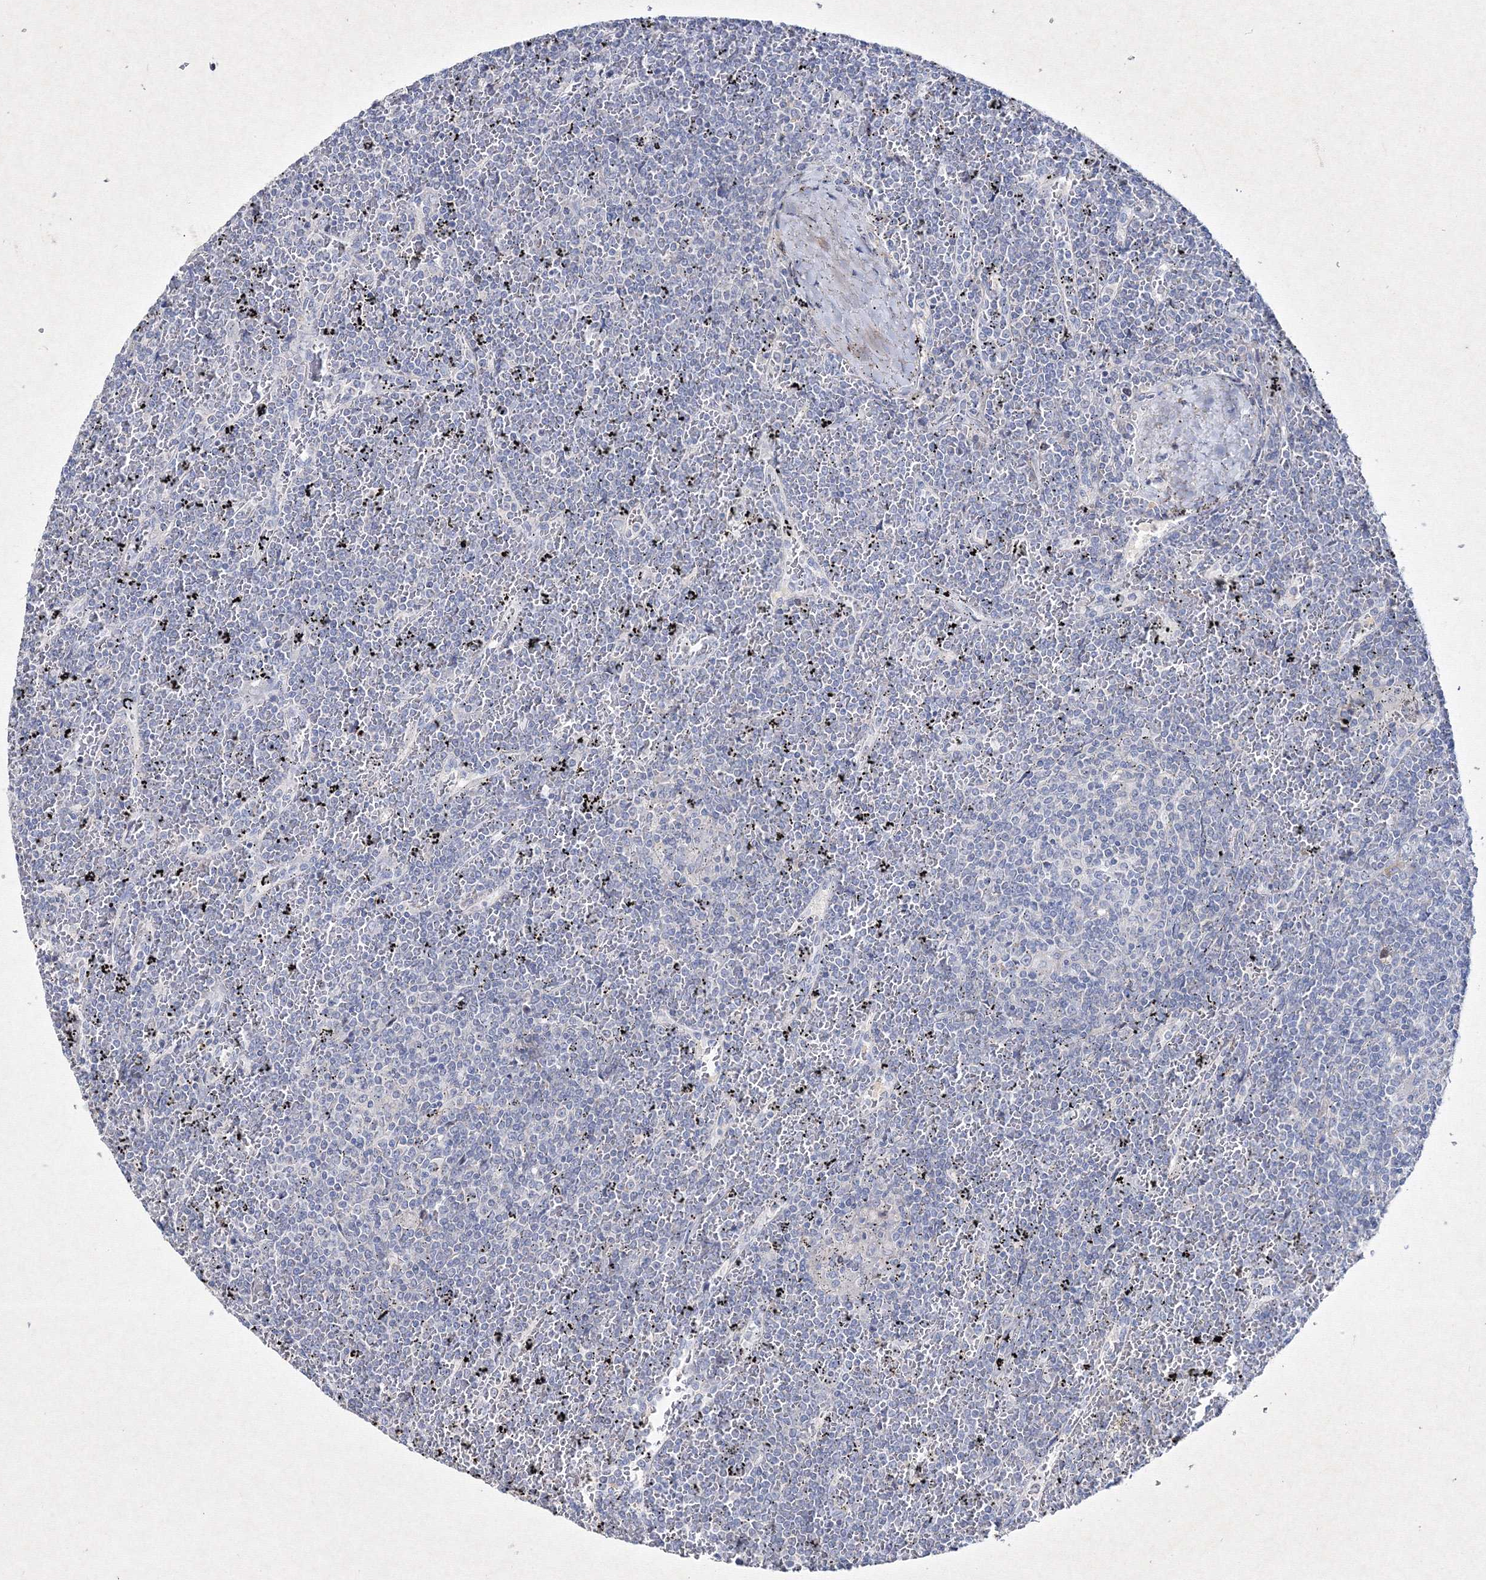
{"staining": {"intensity": "negative", "quantity": "none", "location": "none"}, "tissue": "lymphoma", "cell_type": "Tumor cells", "image_type": "cancer", "snomed": [{"axis": "morphology", "description": "Malignant lymphoma, non-Hodgkin's type, Low grade"}, {"axis": "topography", "description": "Spleen"}], "caption": "This is an immunohistochemistry histopathology image of human low-grade malignant lymphoma, non-Hodgkin's type. There is no staining in tumor cells.", "gene": "SMIM29", "patient": {"sex": "female", "age": 19}}